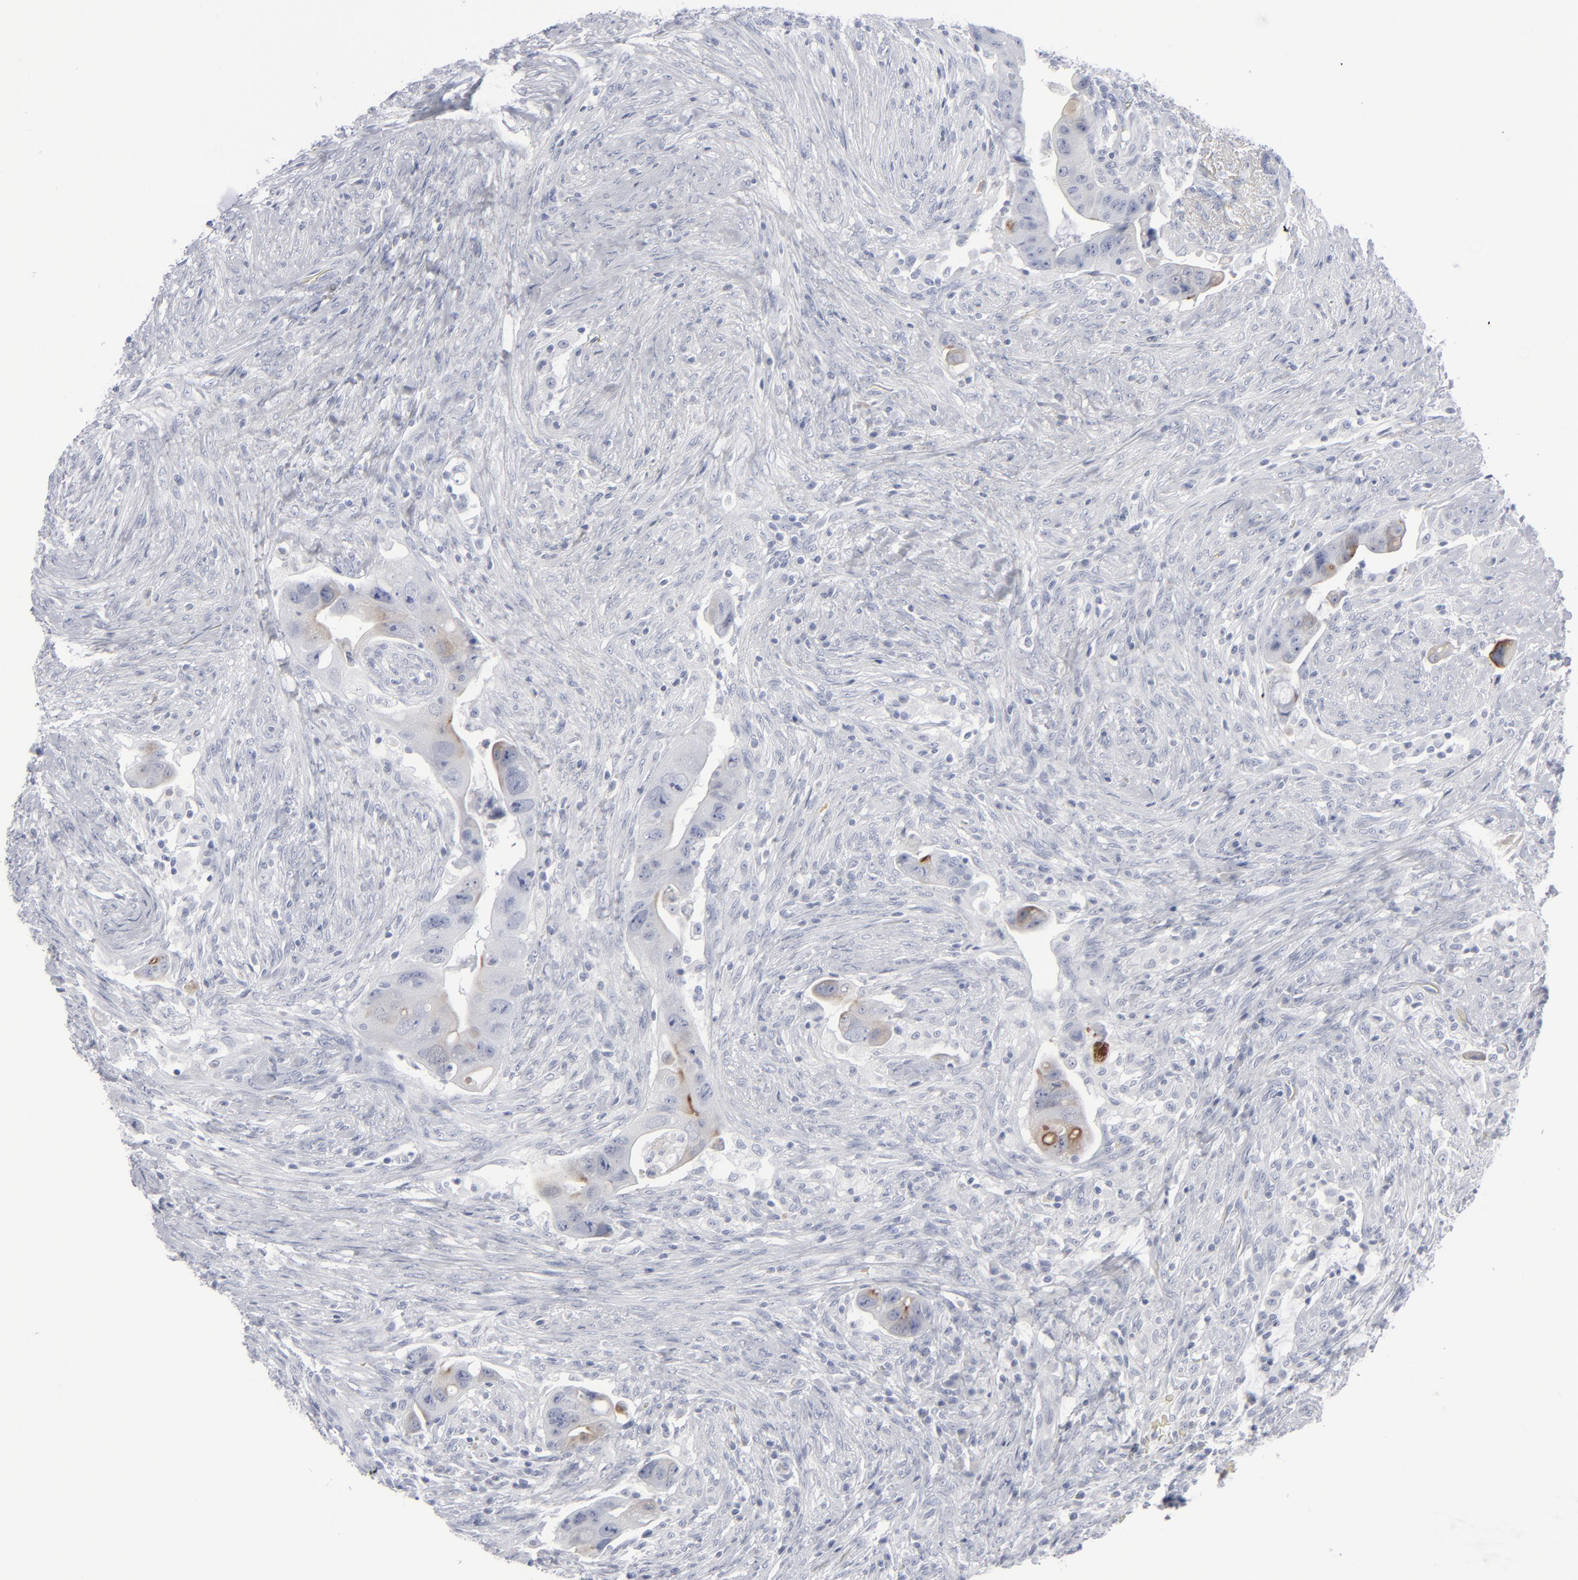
{"staining": {"intensity": "weak", "quantity": "<25%", "location": "cytoplasmic/membranous"}, "tissue": "colorectal cancer", "cell_type": "Tumor cells", "image_type": "cancer", "snomed": [{"axis": "morphology", "description": "Adenocarcinoma, NOS"}, {"axis": "topography", "description": "Rectum"}], "caption": "There is no significant positivity in tumor cells of adenocarcinoma (colorectal).", "gene": "MSLN", "patient": {"sex": "female", "age": 71}}